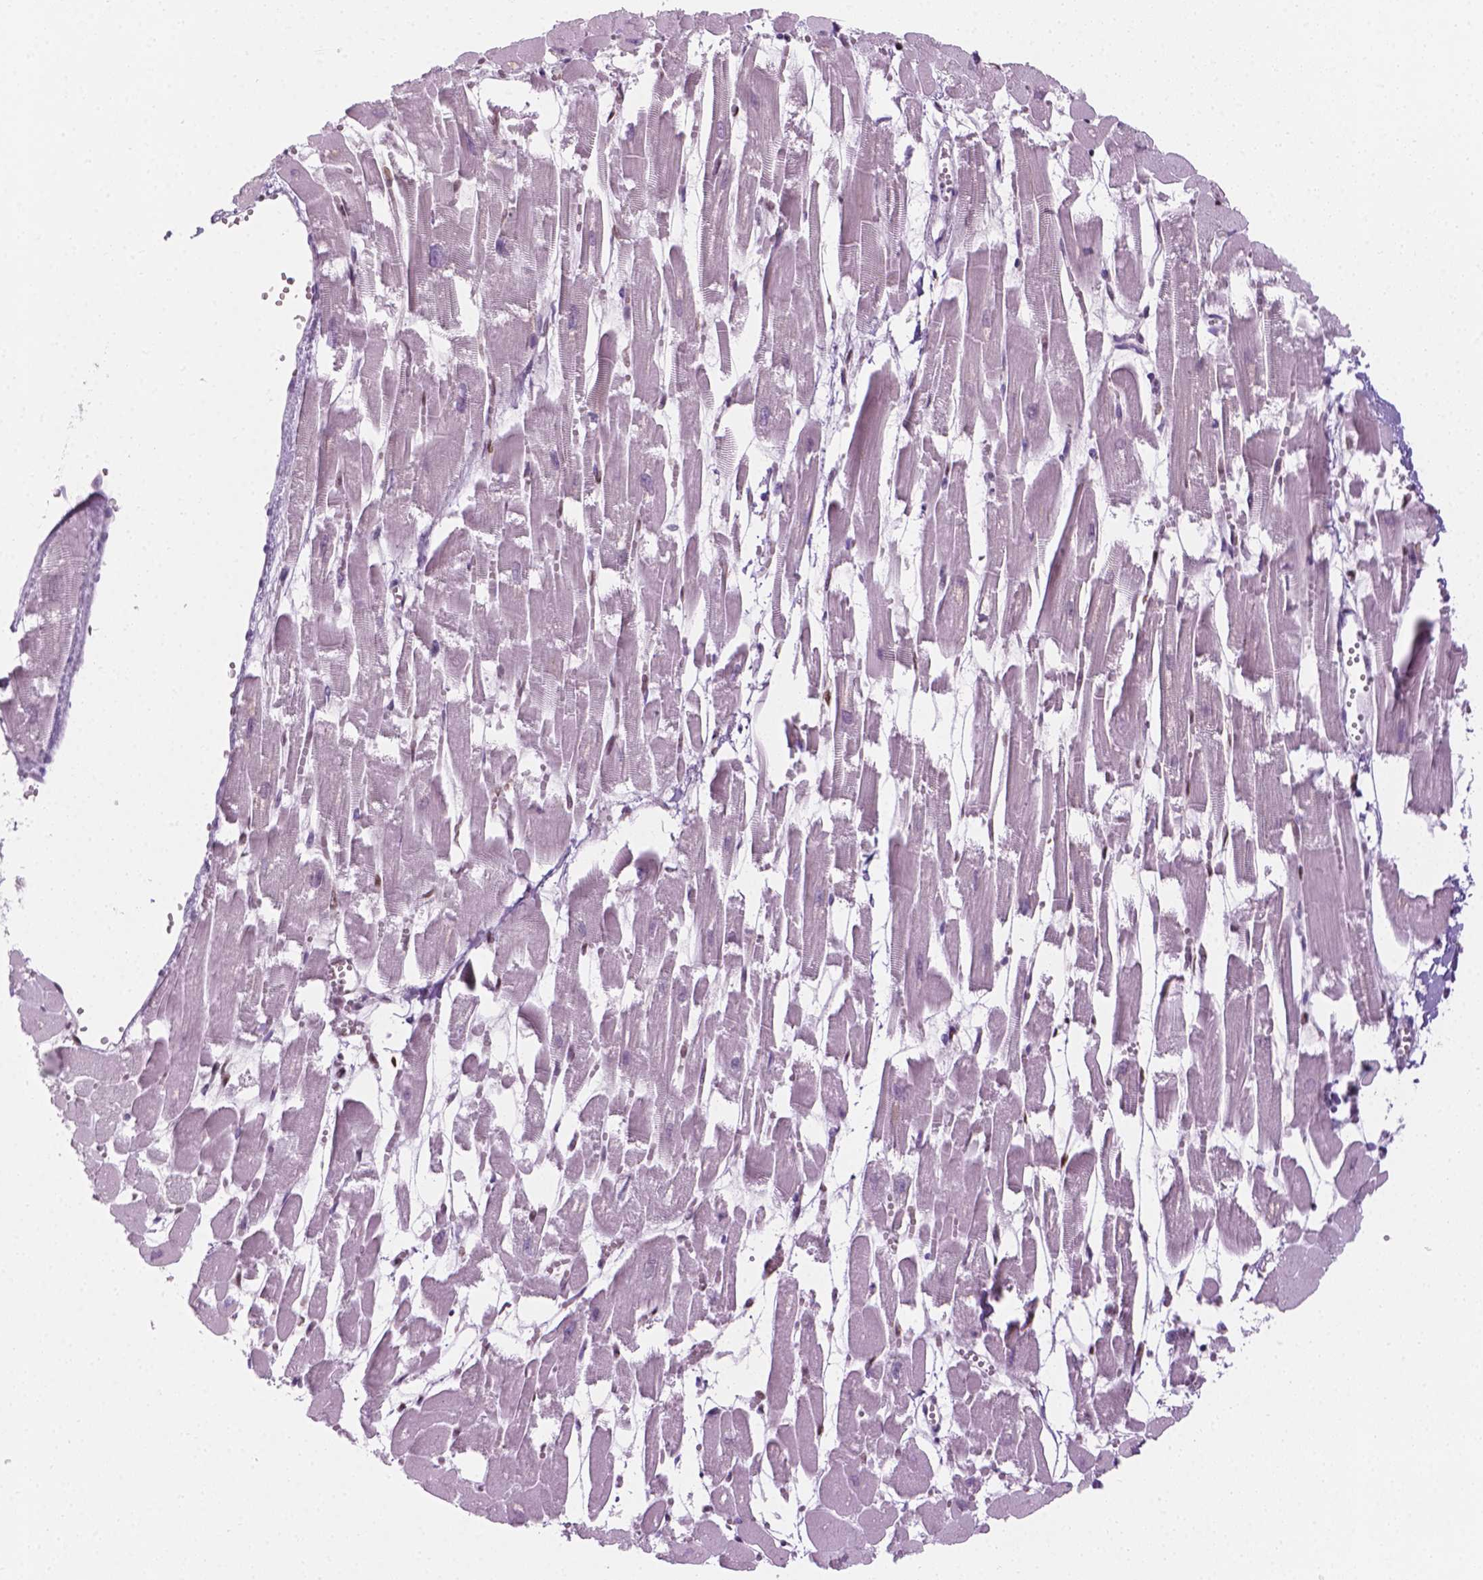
{"staining": {"intensity": "moderate", "quantity": "25%-75%", "location": "nuclear"}, "tissue": "heart muscle", "cell_type": "Cardiomyocytes", "image_type": "normal", "snomed": [{"axis": "morphology", "description": "Normal tissue, NOS"}, {"axis": "topography", "description": "Heart"}], "caption": "Protein expression analysis of unremarkable heart muscle displays moderate nuclear positivity in approximately 25%-75% of cardiomyocytes. (Brightfield microscopy of DAB IHC at high magnification).", "gene": "CDKN1C", "patient": {"sex": "female", "age": 52}}